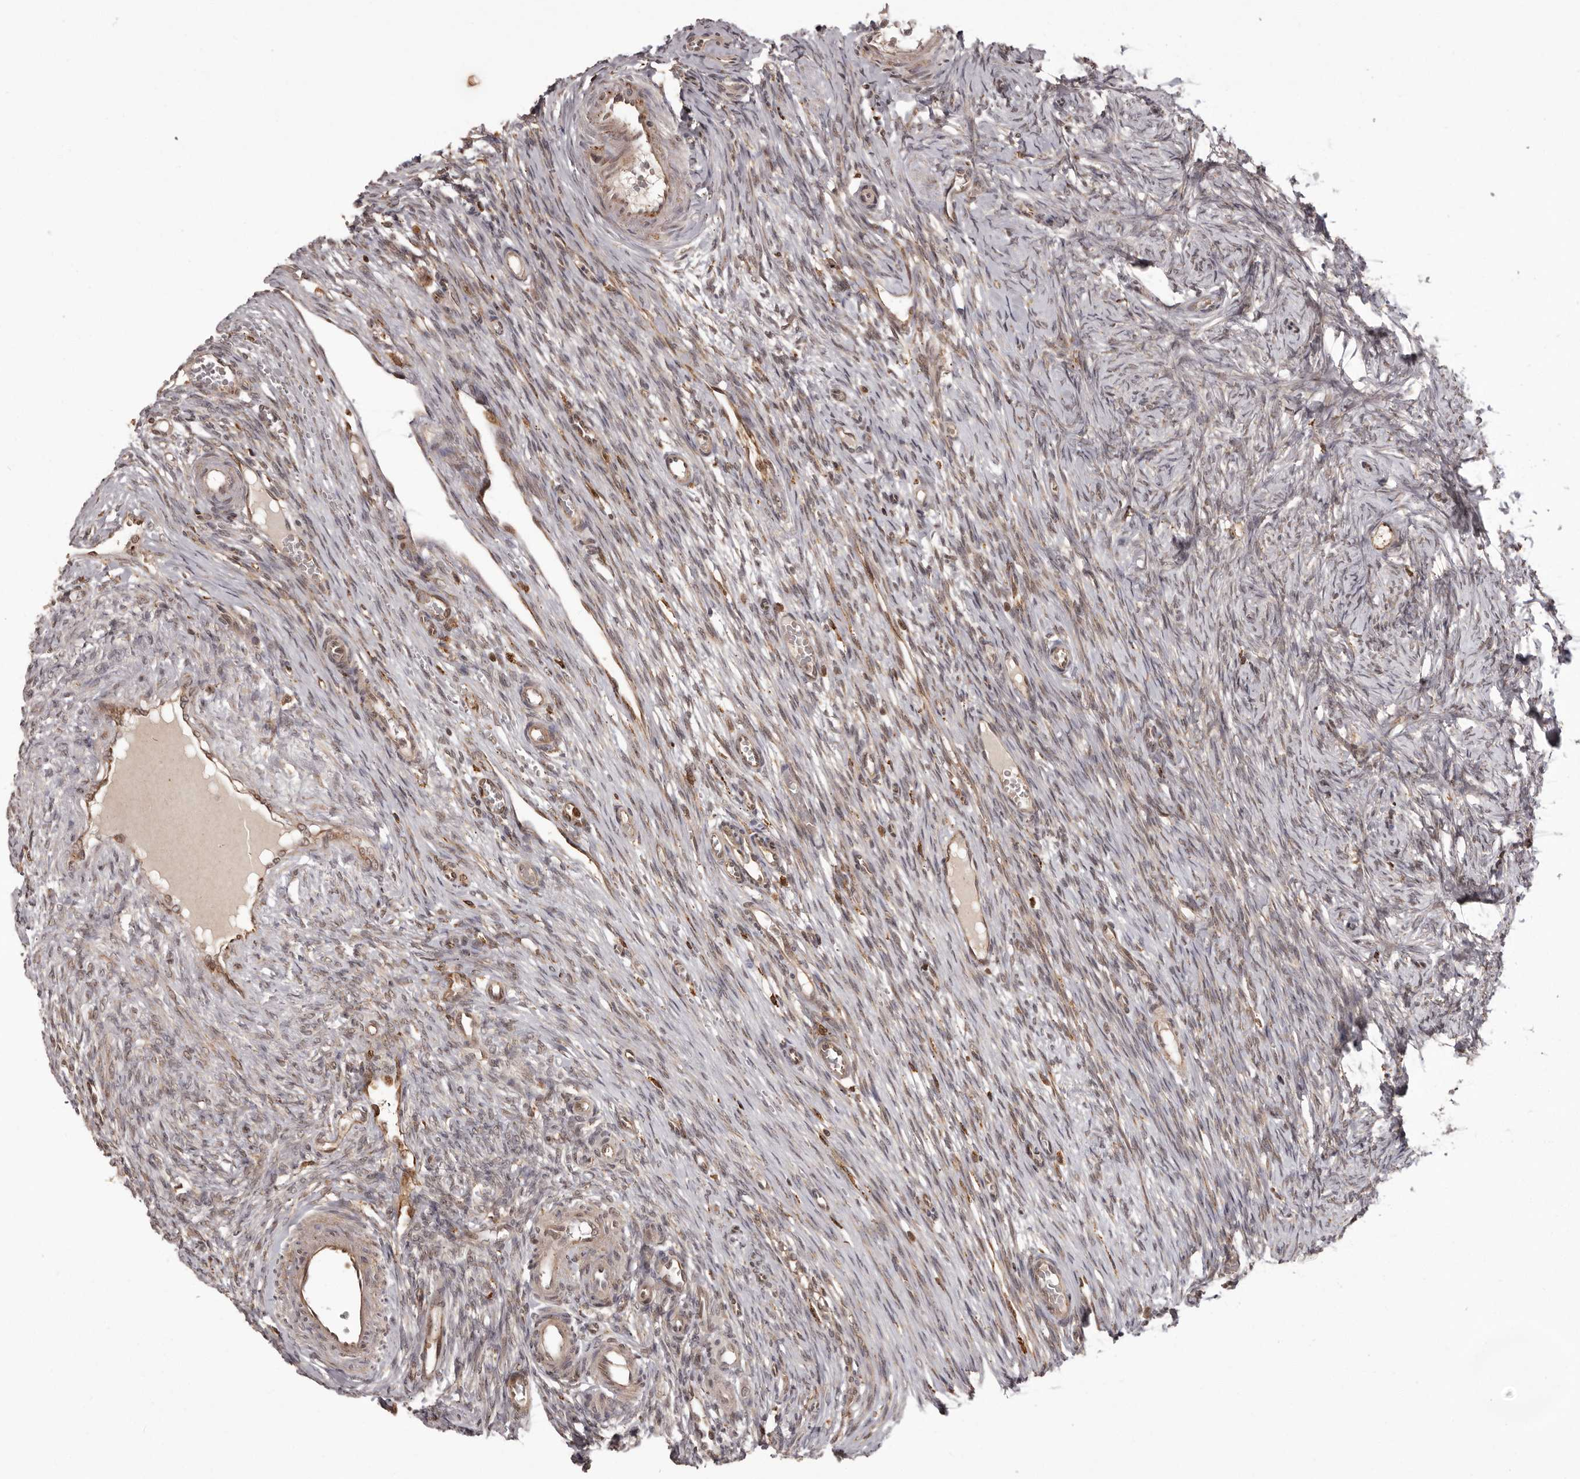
{"staining": {"intensity": "weak", "quantity": "<25%", "location": "nuclear"}, "tissue": "ovary", "cell_type": "Ovarian stroma cells", "image_type": "normal", "snomed": [{"axis": "morphology", "description": "Adenocarcinoma, NOS"}, {"axis": "topography", "description": "Endometrium"}], "caption": "Ovarian stroma cells are negative for protein expression in benign human ovary. (IHC, brightfield microscopy, high magnification).", "gene": "IL32", "patient": {"sex": "female", "age": 32}}